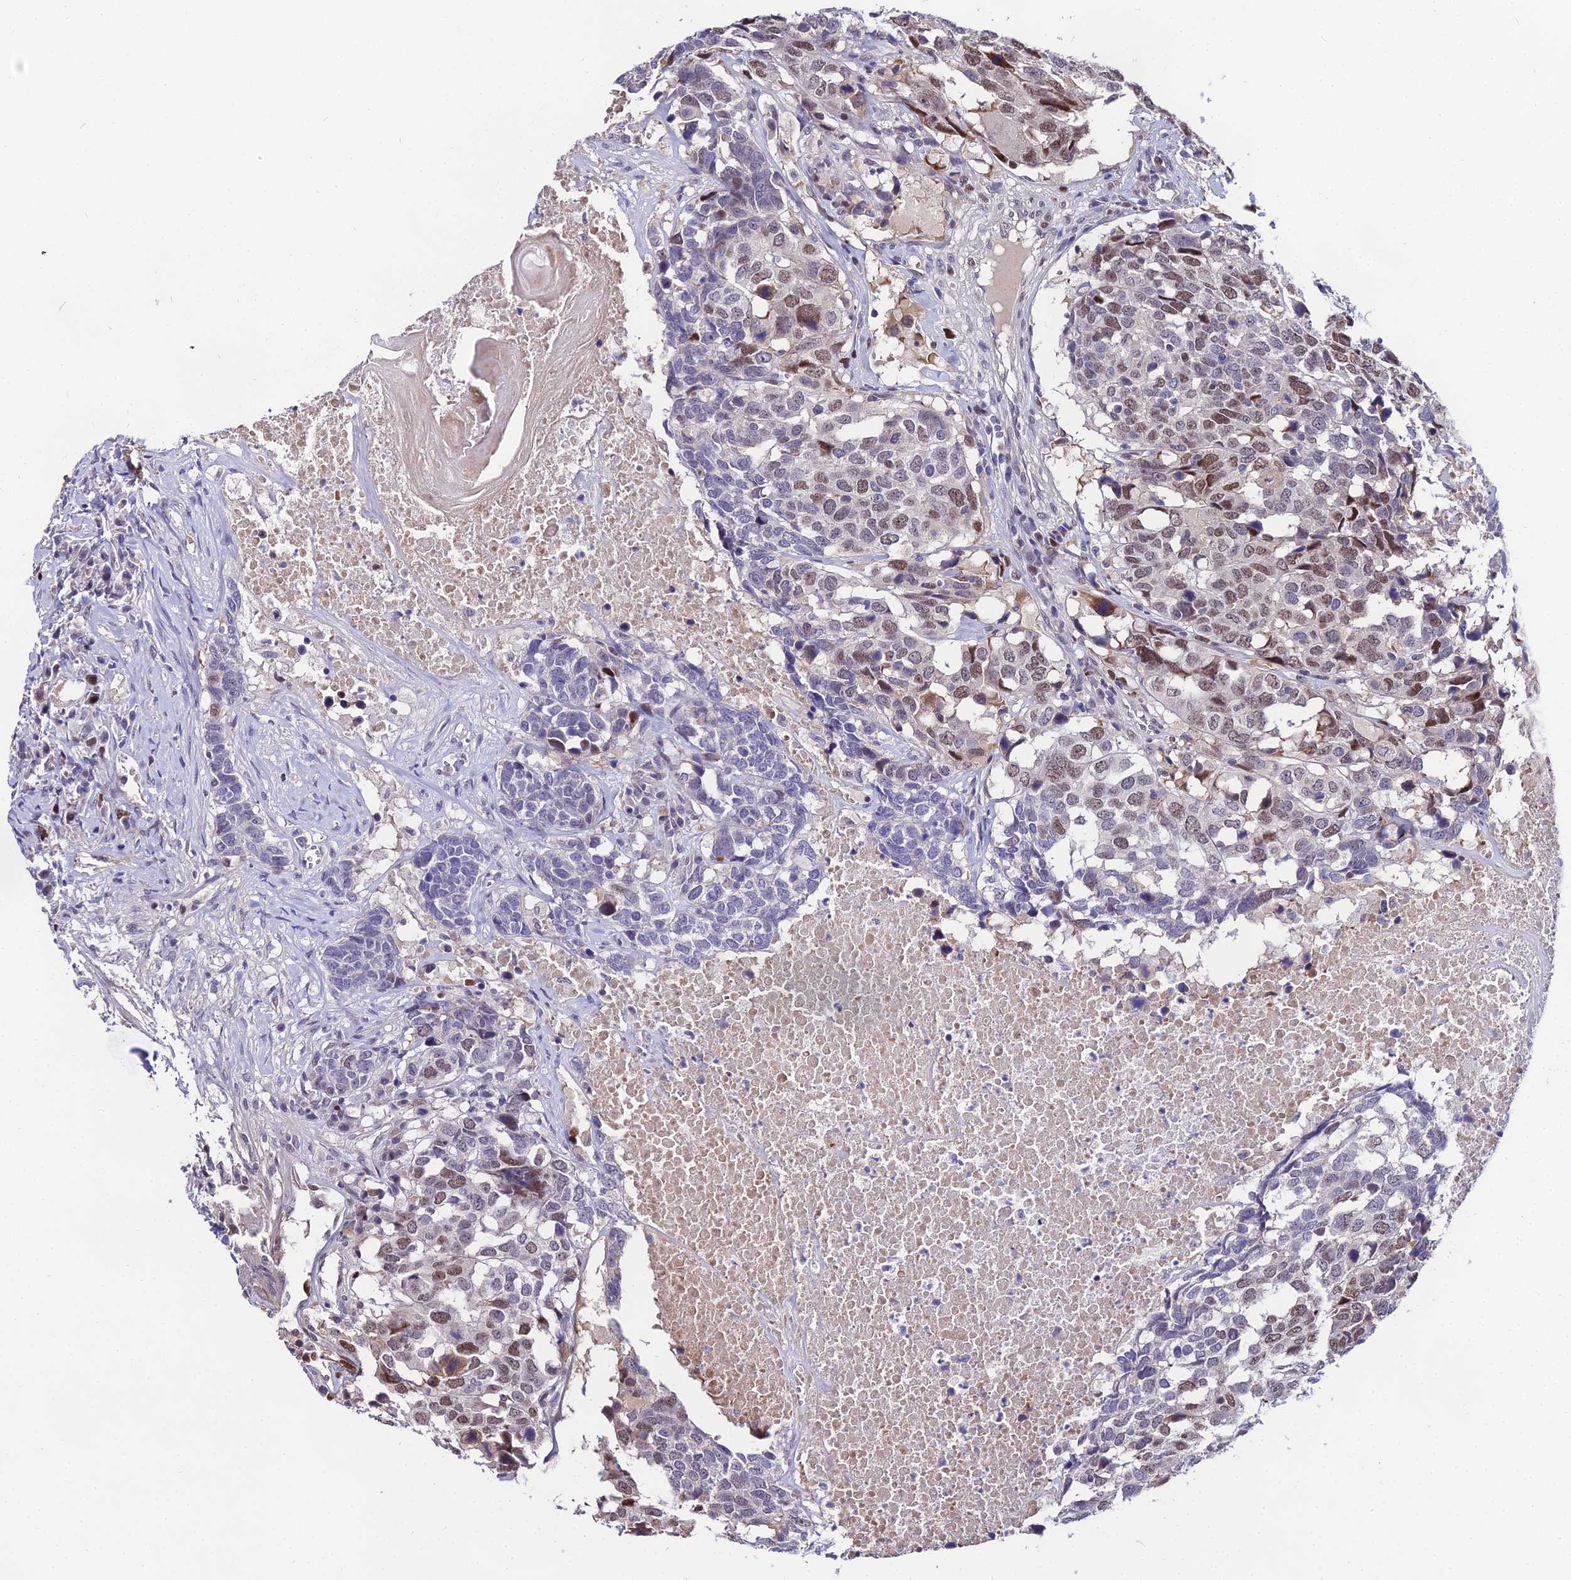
{"staining": {"intensity": "moderate", "quantity": "25%-75%", "location": "nuclear"}, "tissue": "head and neck cancer", "cell_type": "Tumor cells", "image_type": "cancer", "snomed": [{"axis": "morphology", "description": "Squamous cell carcinoma, NOS"}, {"axis": "topography", "description": "Head-Neck"}], "caption": "Head and neck cancer (squamous cell carcinoma) stained for a protein (brown) reveals moderate nuclear positive staining in approximately 25%-75% of tumor cells.", "gene": "TRIML2", "patient": {"sex": "male", "age": 66}}